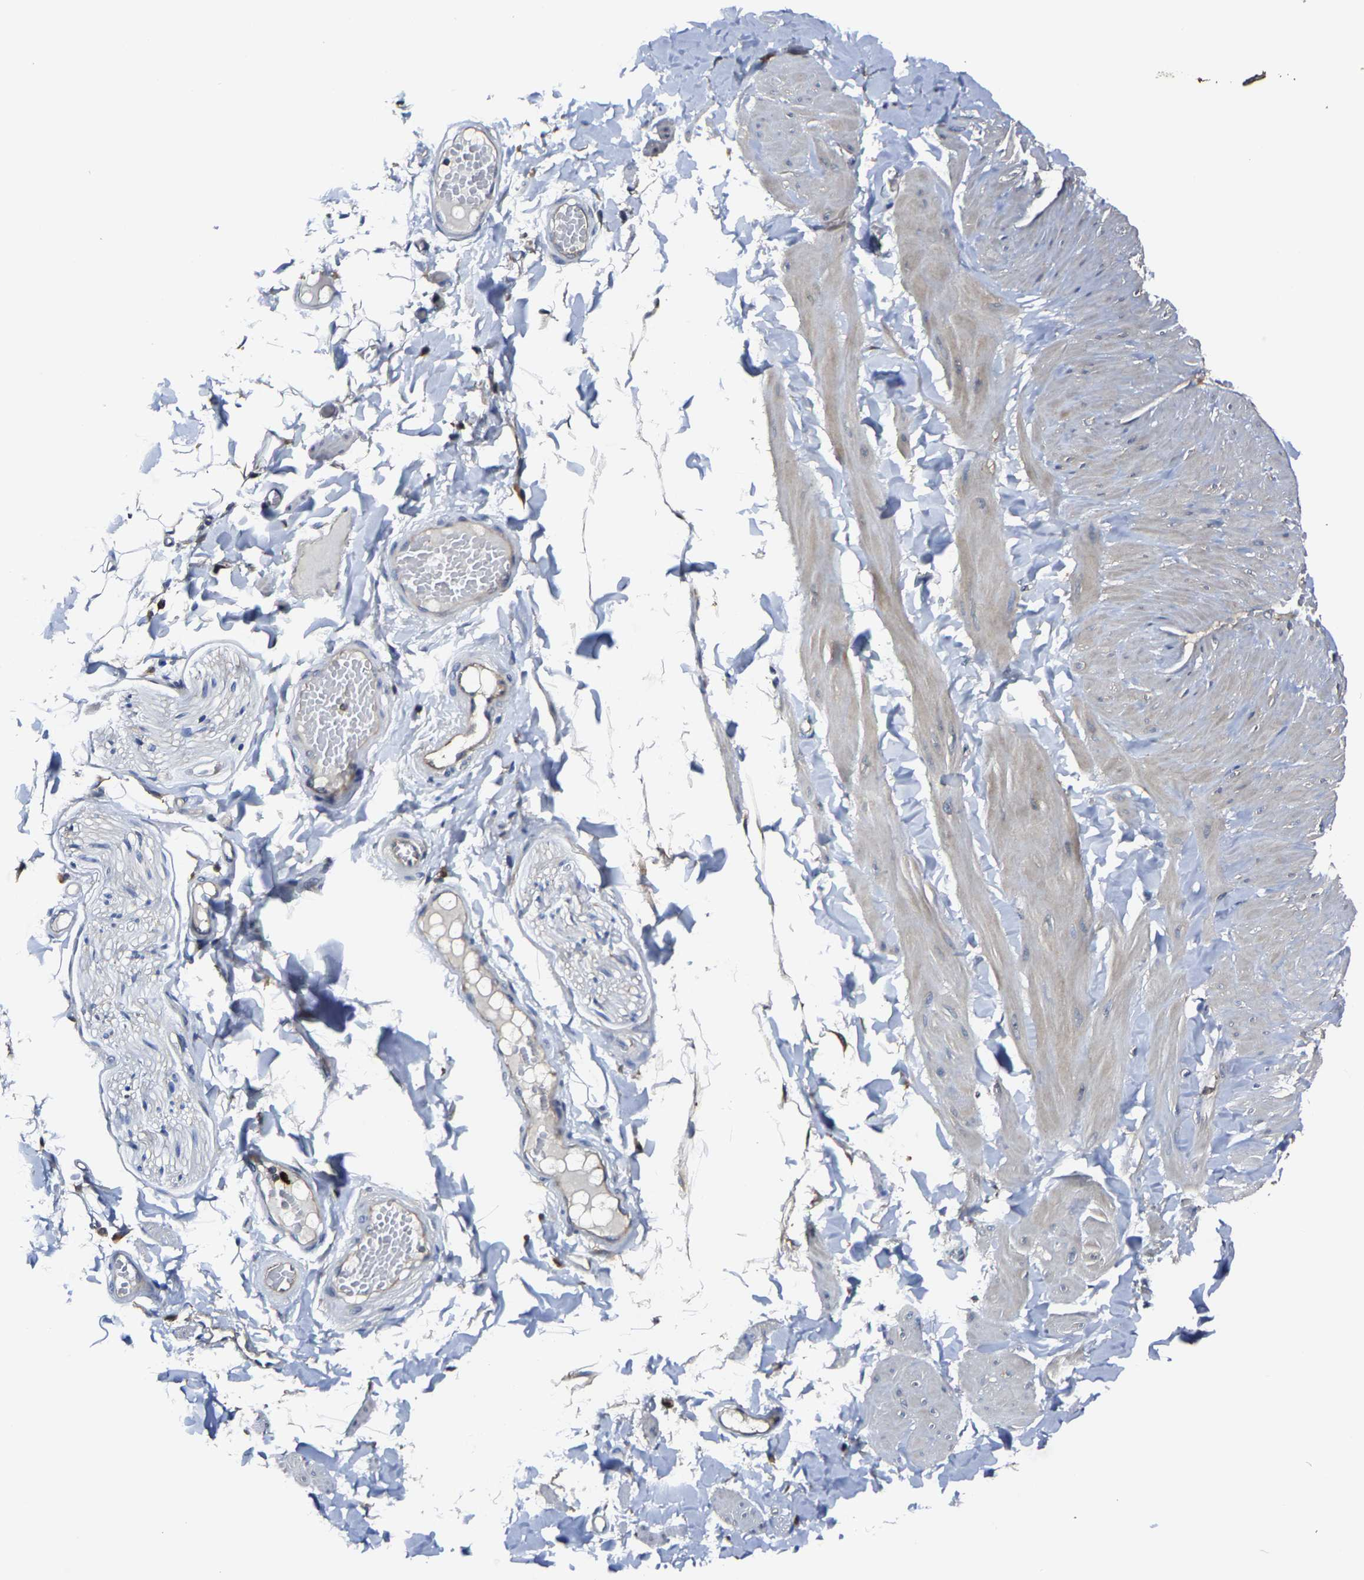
{"staining": {"intensity": "negative", "quantity": "none", "location": "none"}, "tissue": "adipose tissue", "cell_type": "Adipocytes", "image_type": "normal", "snomed": [{"axis": "morphology", "description": "Normal tissue, NOS"}, {"axis": "topography", "description": "Adipose tissue"}, {"axis": "topography", "description": "Vascular tissue"}, {"axis": "topography", "description": "Peripheral nerve tissue"}], "caption": "A histopathology image of human adipose tissue is negative for staining in adipocytes. (DAB (3,3'-diaminobenzidine) immunohistochemistry (IHC), high magnification).", "gene": "TRAF6", "patient": {"sex": "male", "age": 25}}